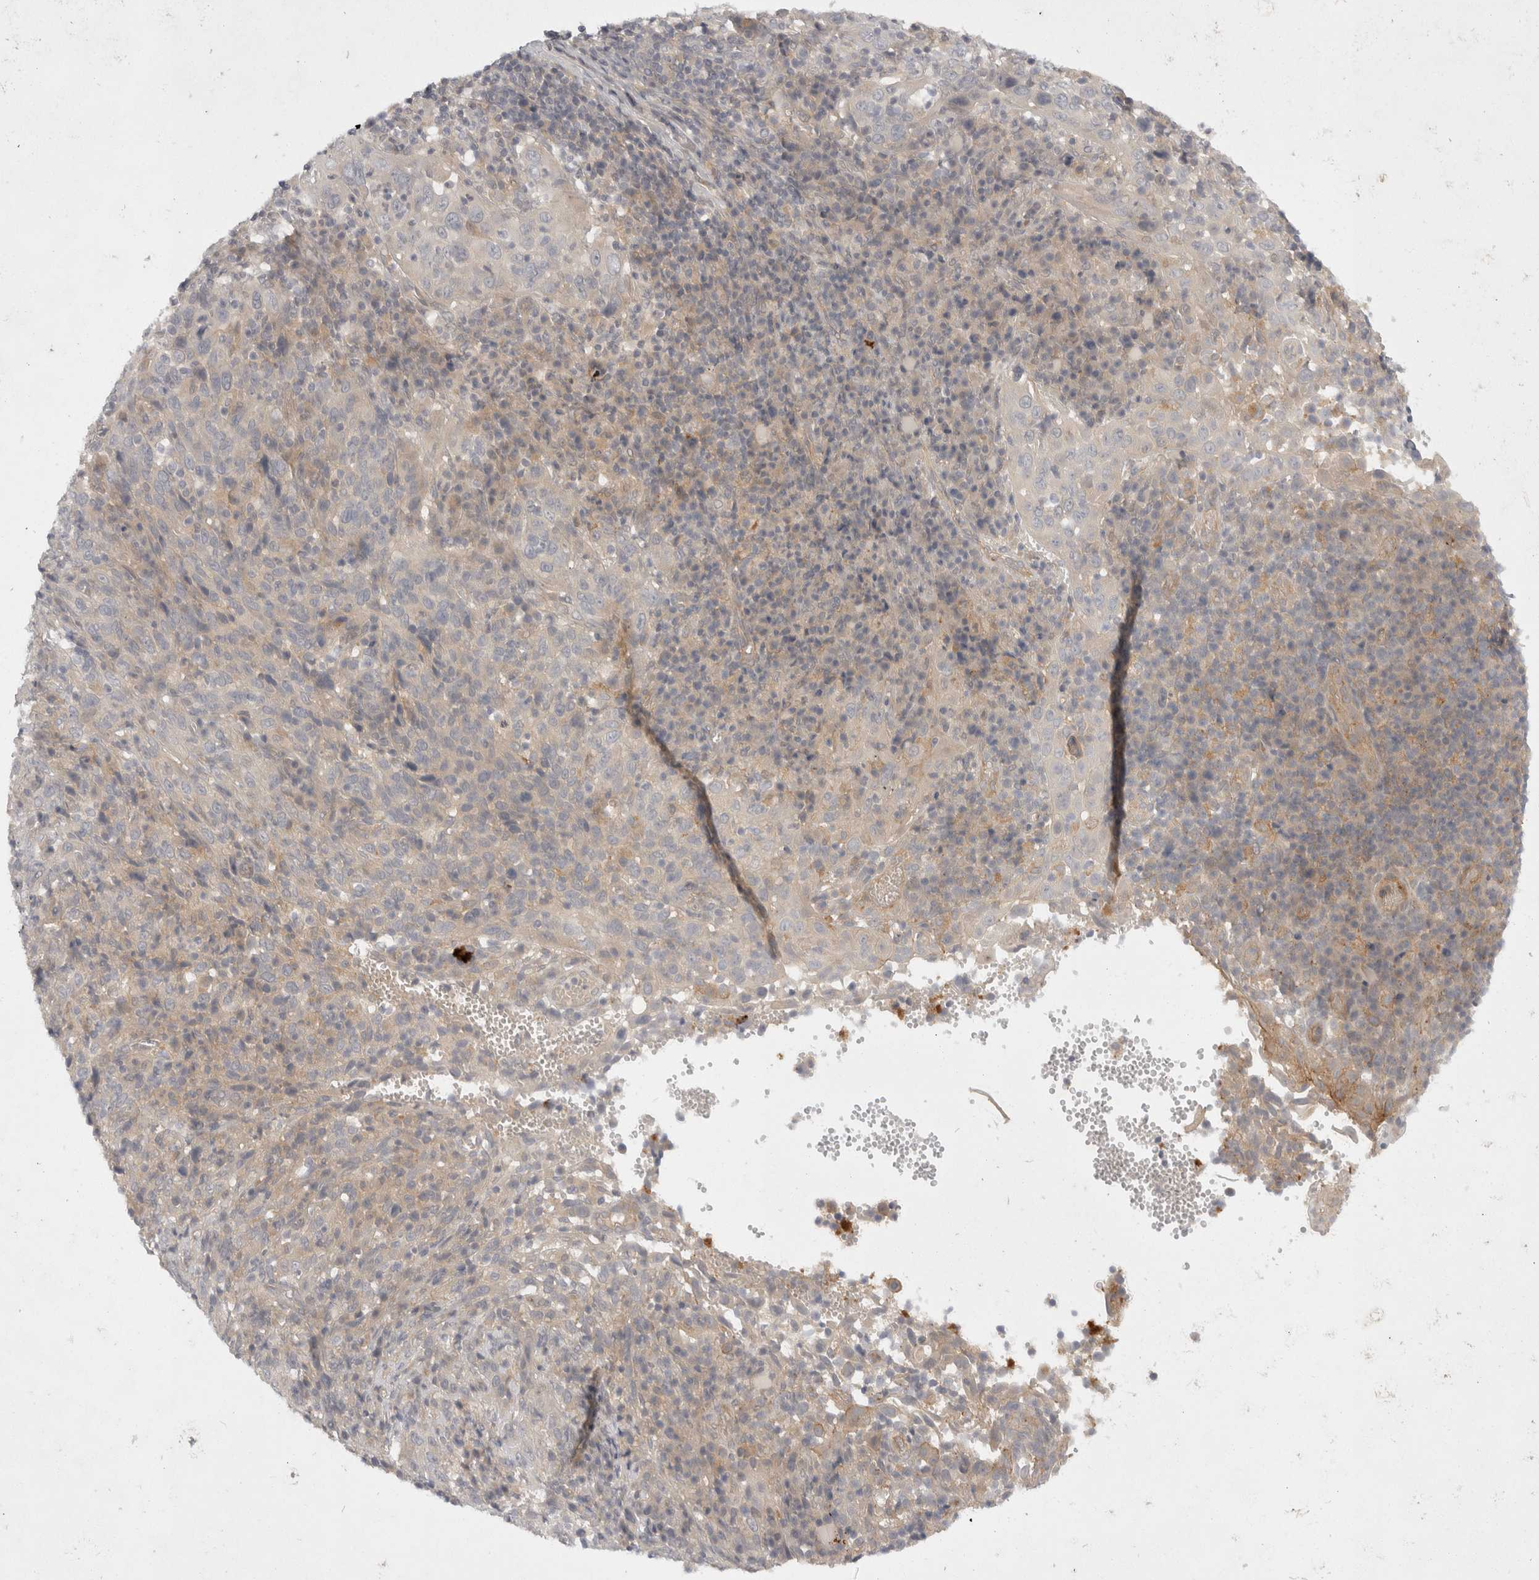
{"staining": {"intensity": "negative", "quantity": "none", "location": "none"}, "tissue": "cervical cancer", "cell_type": "Tumor cells", "image_type": "cancer", "snomed": [{"axis": "morphology", "description": "Squamous cell carcinoma, NOS"}, {"axis": "topography", "description": "Cervix"}], "caption": "Histopathology image shows no protein staining in tumor cells of cervical cancer tissue.", "gene": "TOM1L2", "patient": {"sex": "female", "age": 46}}